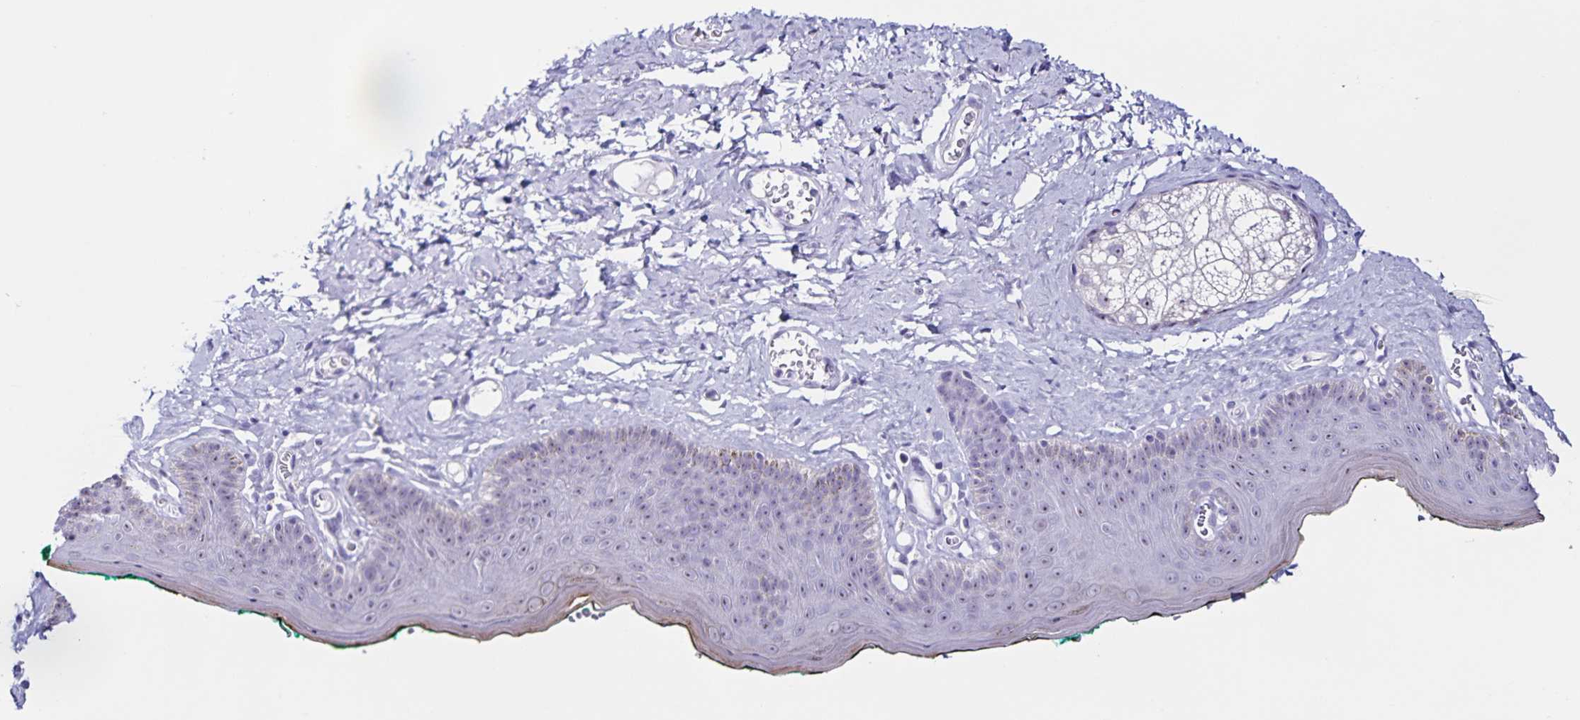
{"staining": {"intensity": "moderate", "quantity": "25%-75%", "location": "nuclear"}, "tissue": "skin", "cell_type": "Epidermal cells", "image_type": "normal", "snomed": [{"axis": "morphology", "description": "Normal tissue, NOS"}, {"axis": "topography", "description": "Vulva"}, {"axis": "topography", "description": "Peripheral nerve tissue"}], "caption": "Benign skin shows moderate nuclear expression in about 25%-75% of epidermal cells, visualized by immunohistochemistry.", "gene": "FAM170A", "patient": {"sex": "female", "age": 66}}